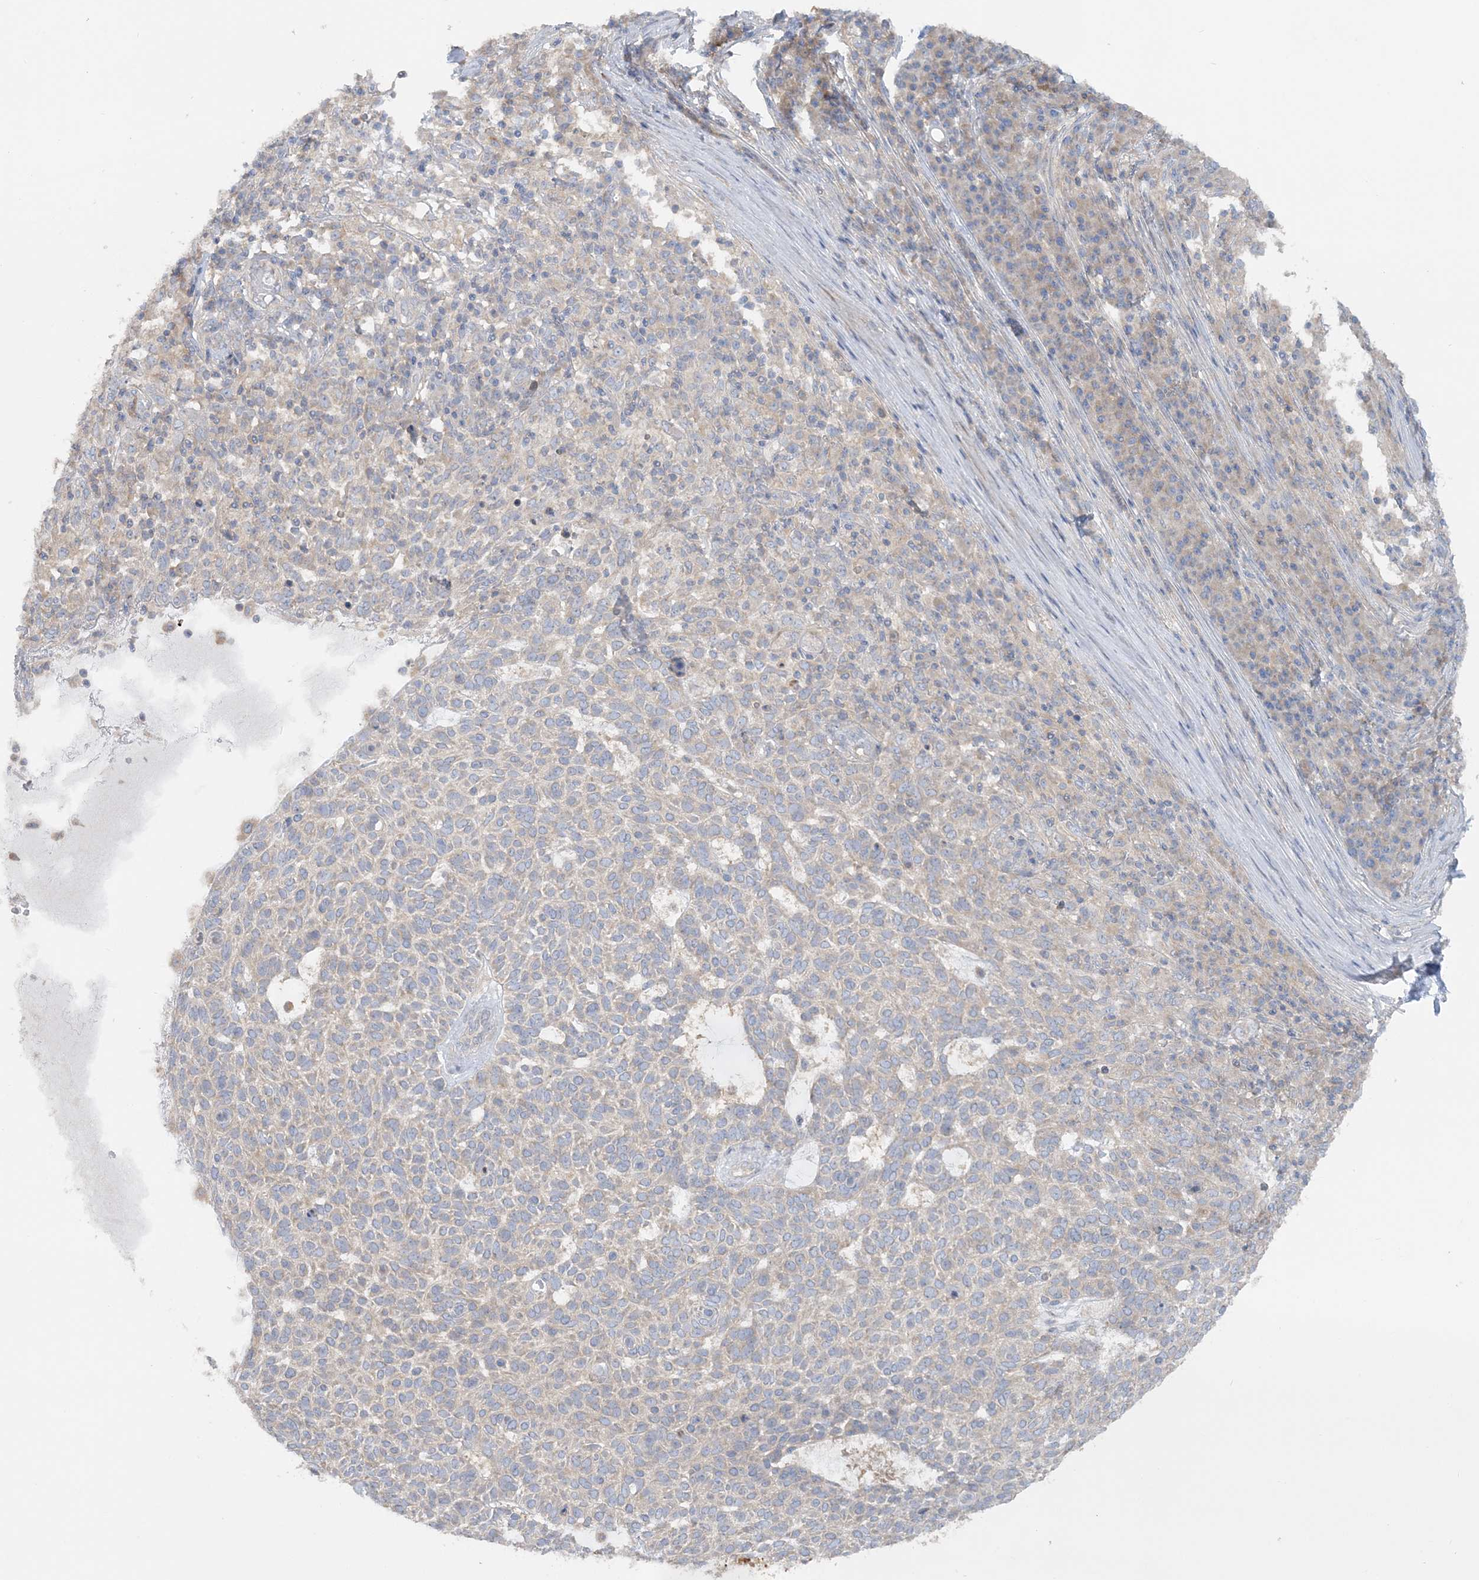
{"staining": {"intensity": "negative", "quantity": "none", "location": "none"}, "tissue": "skin cancer", "cell_type": "Tumor cells", "image_type": "cancer", "snomed": [{"axis": "morphology", "description": "Squamous cell carcinoma, NOS"}, {"axis": "topography", "description": "Skin"}], "caption": "A photomicrograph of human skin cancer (squamous cell carcinoma) is negative for staining in tumor cells. (Brightfield microscopy of DAB immunohistochemistry at high magnification).", "gene": "TBC1D5", "patient": {"sex": "female", "age": 90}}